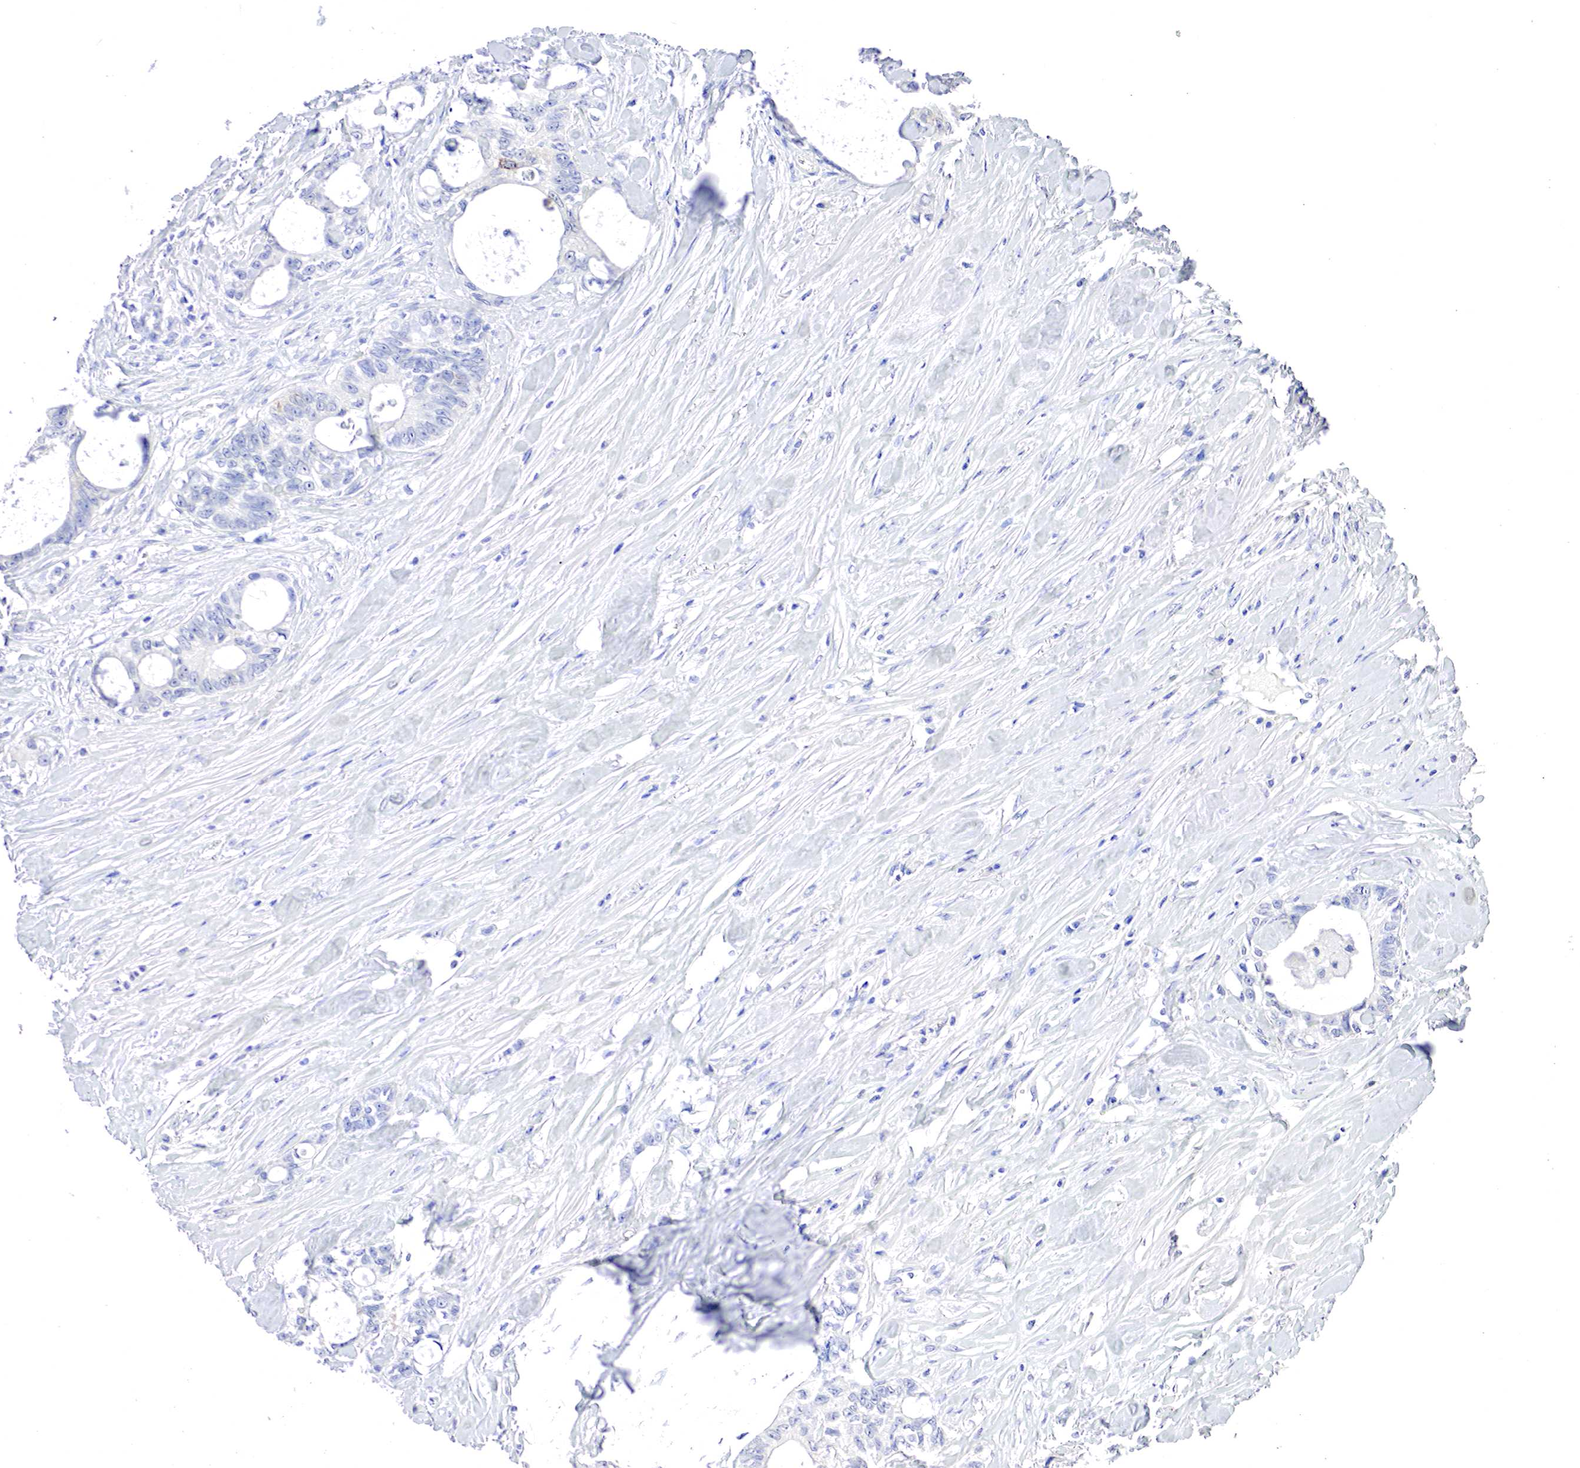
{"staining": {"intensity": "negative", "quantity": "none", "location": "none"}, "tissue": "colorectal cancer", "cell_type": "Tumor cells", "image_type": "cancer", "snomed": [{"axis": "morphology", "description": "Adenocarcinoma, NOS"}, {"axis": "topography", "description": "Rectum"}], "caption": "The IHC micrograph has no significant positivity in tumor cells of colorectal cancer (adenocarcinoma) tissue.", "gene": "OTC", "patient": {"sex": "female", "age": 57}}